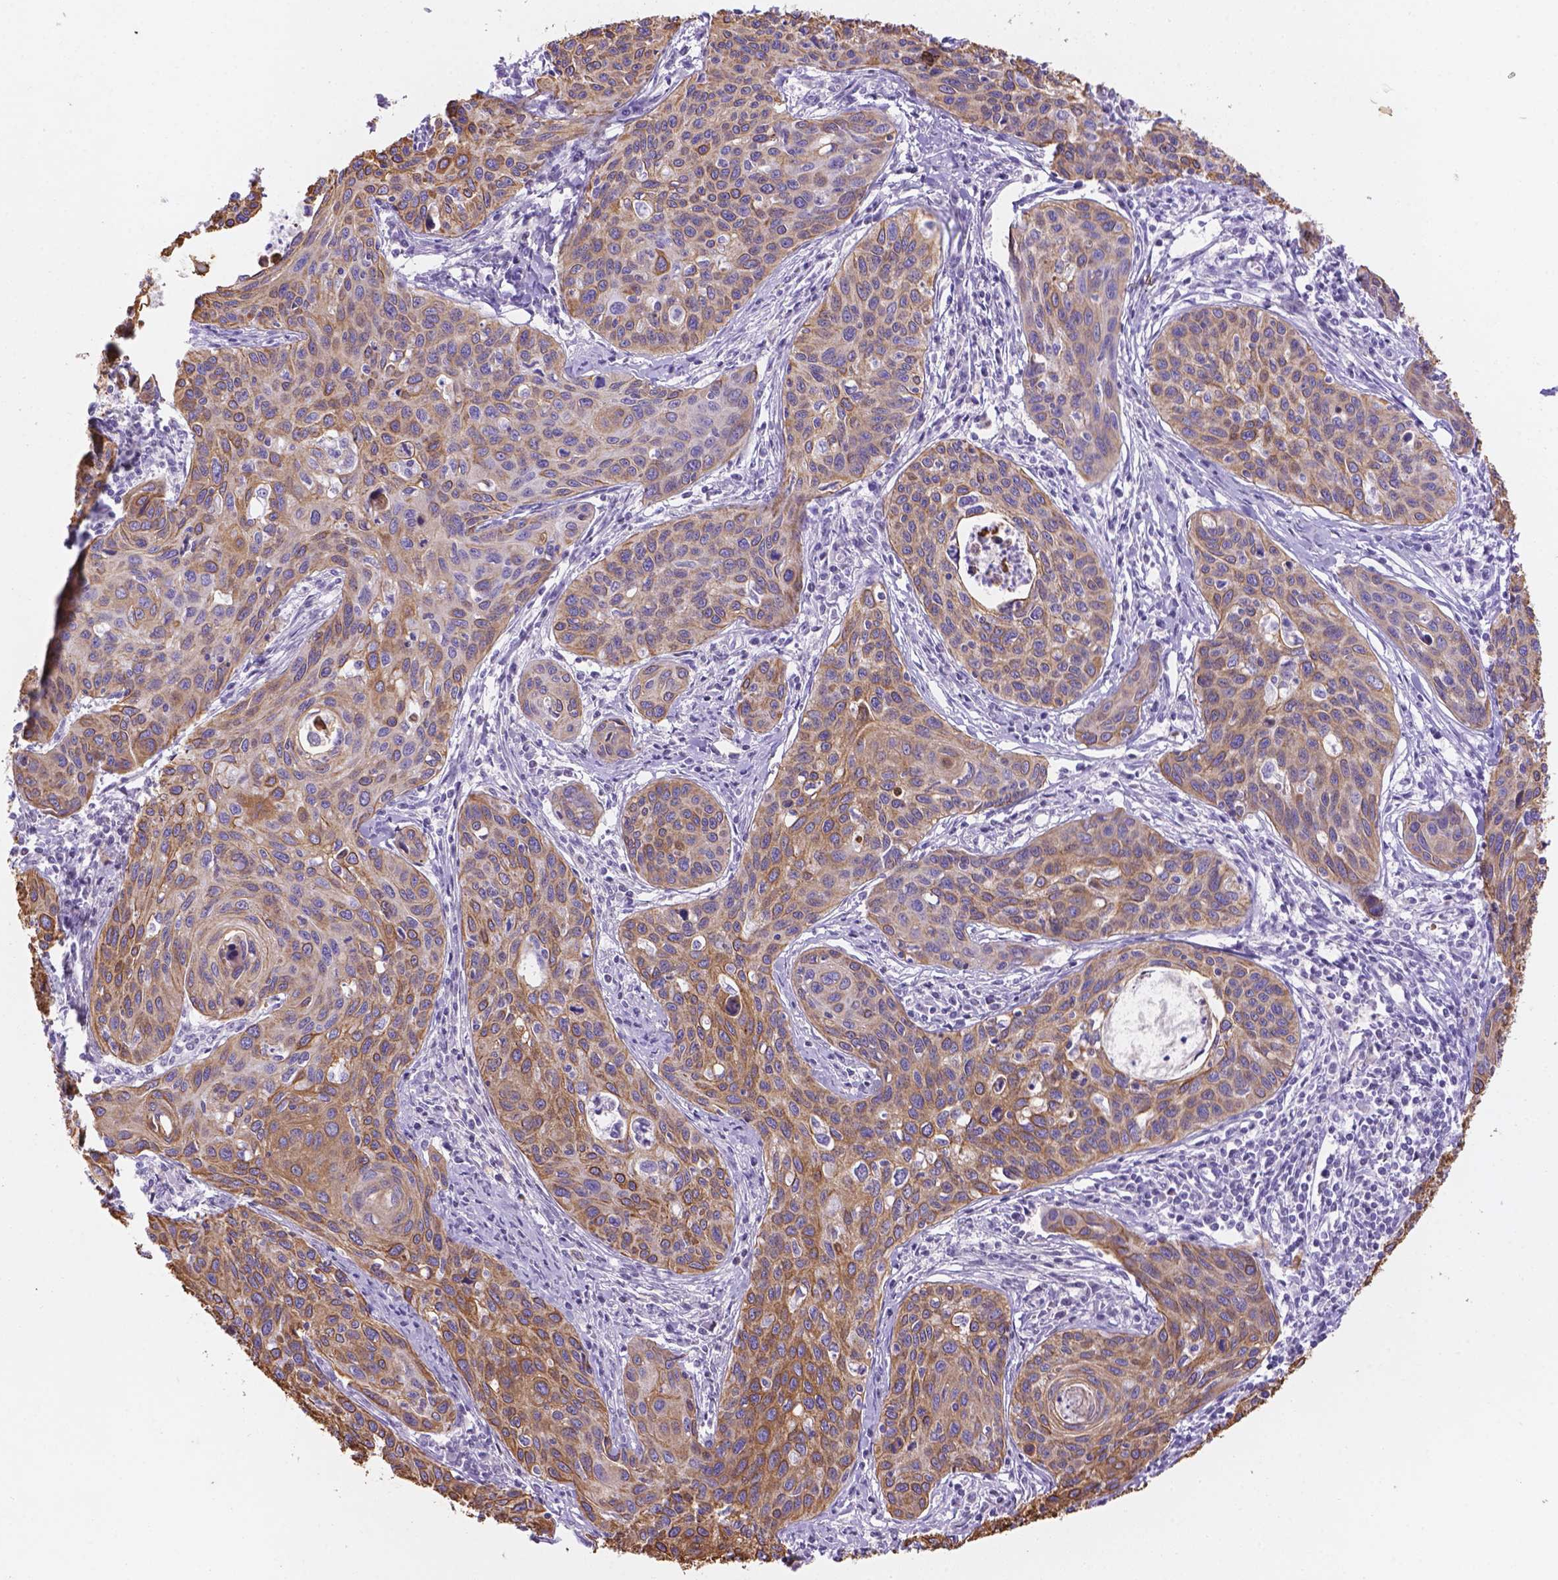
{"staining": {"intensity": "moderate", "quantity": "<25%", "location": "cytoplasmic/membranous"}, "tissue": "cervical cancer", "cell_type": "Tumor cells", "image_type": "cancer", "snomed": [{"axis": "morphology", "description": "Squamous cell carcinoma, NOS"}, {"axis": "topography", "description": "Cervix"}], "caption": "Cervical cancer (squamous cell carcinoma) stained with a brown dye displays moderate cytoplasmic/membranous positive staining in approximately <25% of tumor cells.", "gene": "DMWD", "patient": {"sex": "female", "age": 31}}